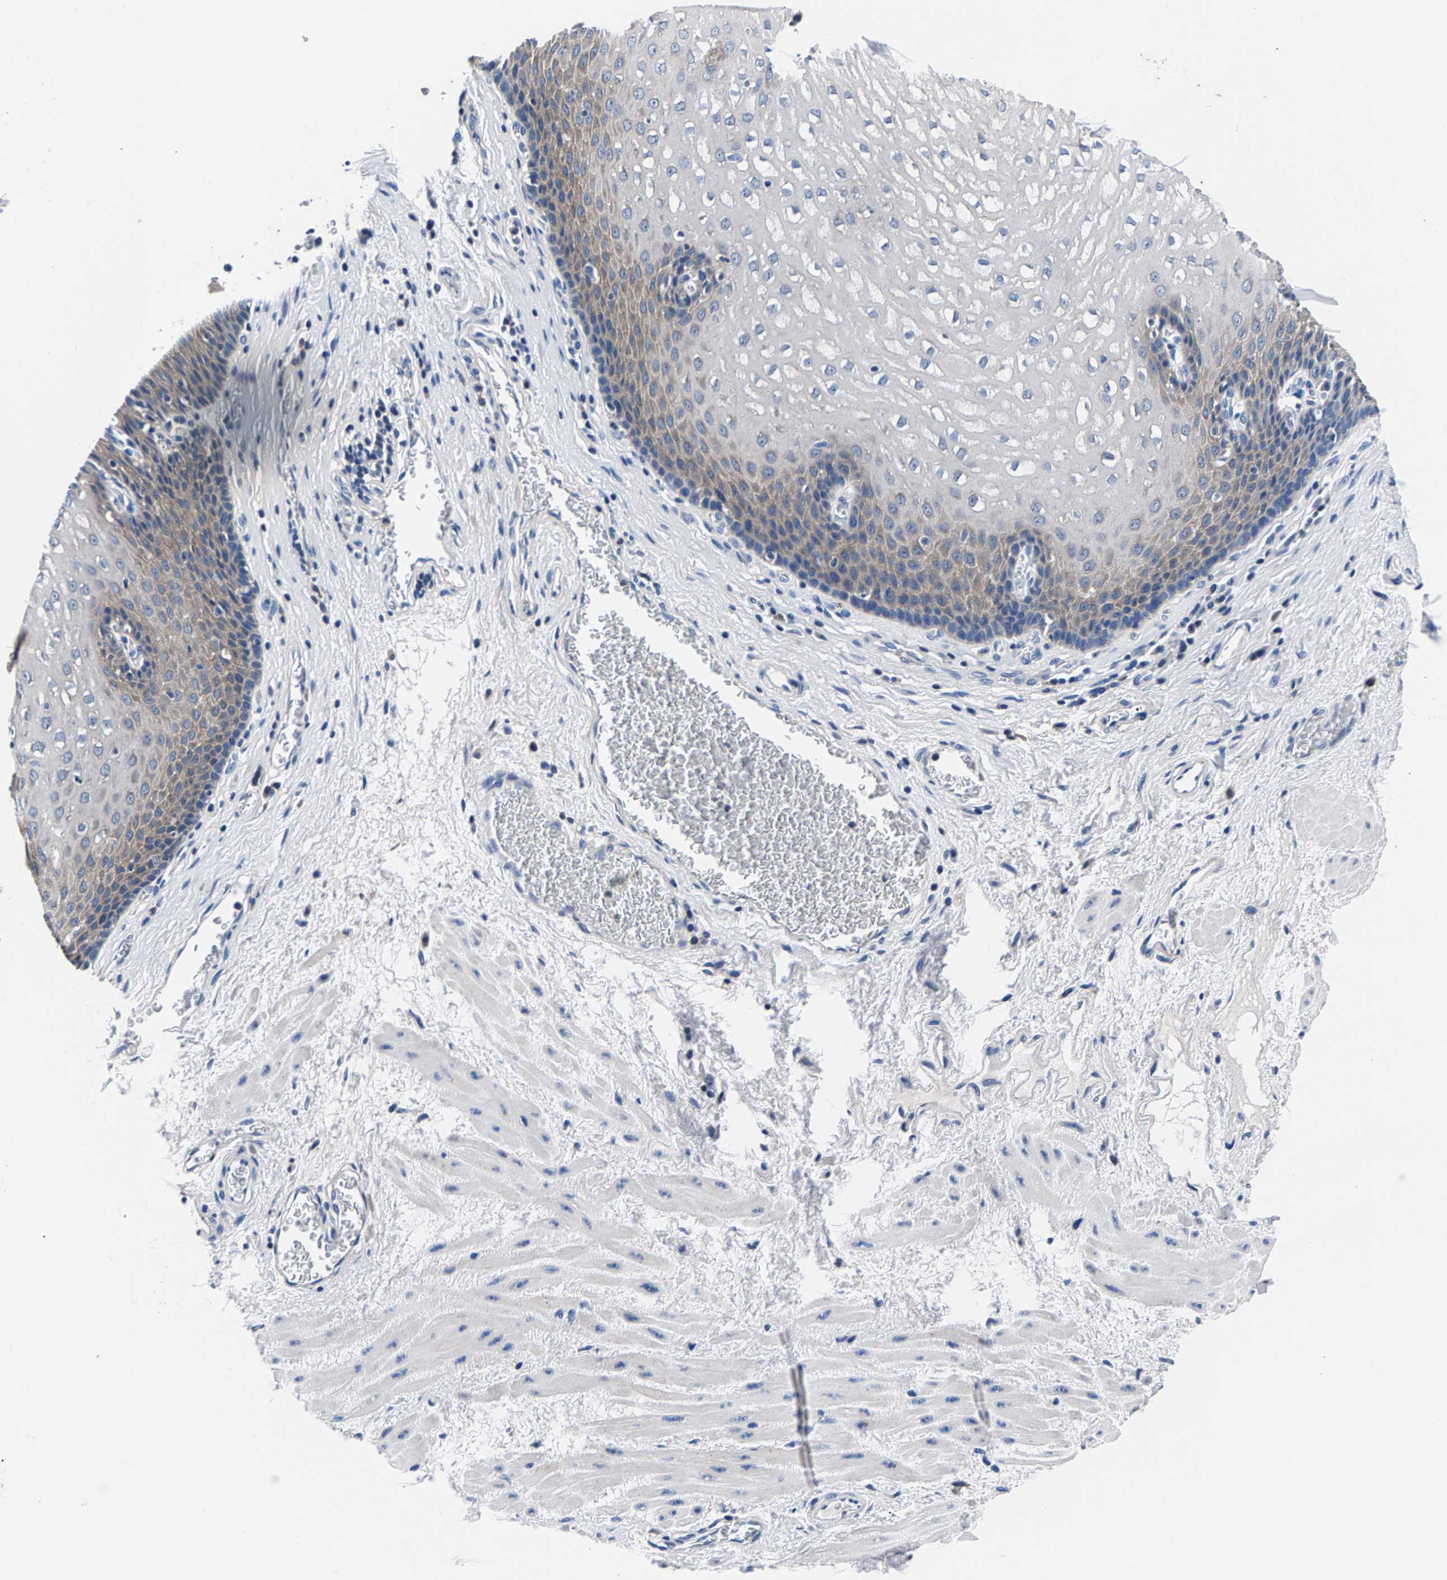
{"staining": {"intensity": "weak", "quantity": "<25%", "location": "cytoplasmic/membranous"}, "tissue": "esophagus", "cell_type": "Squamous epithelial cells", "image_type": "normal", "snomed": [{"axis": "morphology", "description": "Normal tissue, NOS"}, {"axis": "topography", "description": "Esophagus"}], "caption": "Immunohistochemistry of normal human esophagus shows no expression in squamous epithelial cells.", "gene": "PHF24", "patient": {"sex": "male", "age": 48}}